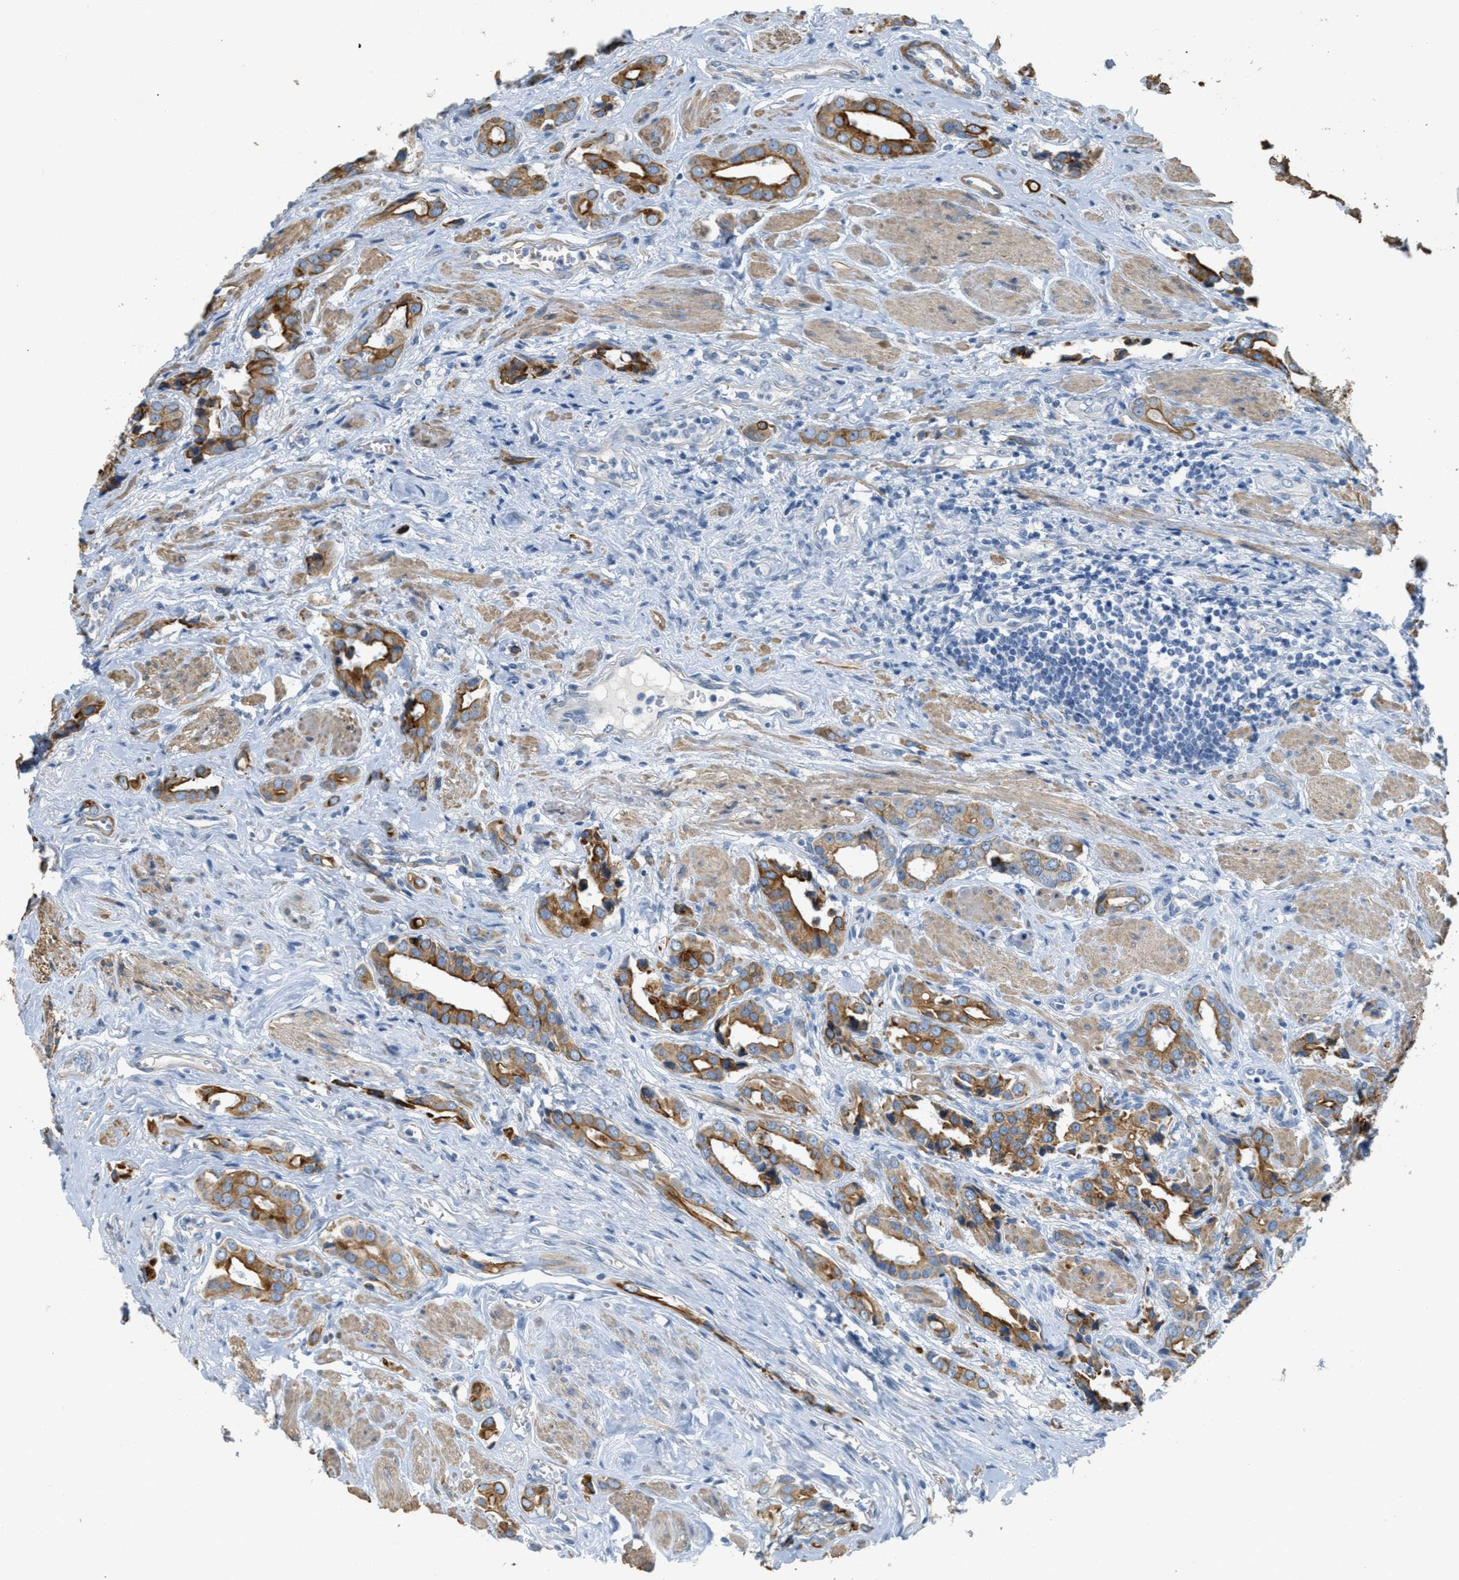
{"staining": {"intensity": "strong", "quantity": ">75%", "location": "cytoplasmic/membranous"}, "tissue": "prostate cancer", "cell_type": "Tumor cells", "image_type": "cancer", "snomed": [{"axis": "morphology", "description": "Adenocarcinoma, High grade"}, {"axis": "topography", "description": "Prostate"}], "caption": "Protein expression analysis of prostate cancer (high-grade adenocarcinoma) displays strong cytoplasmic/membranous staining in approximately >75% of tumor cells. (Stains: DAB in brown, nuclei in blue, Microscopy: brightfield microscopy at high magnification).", "gene": "MRS2", "patient": {"sex": "male", "age": 52}}